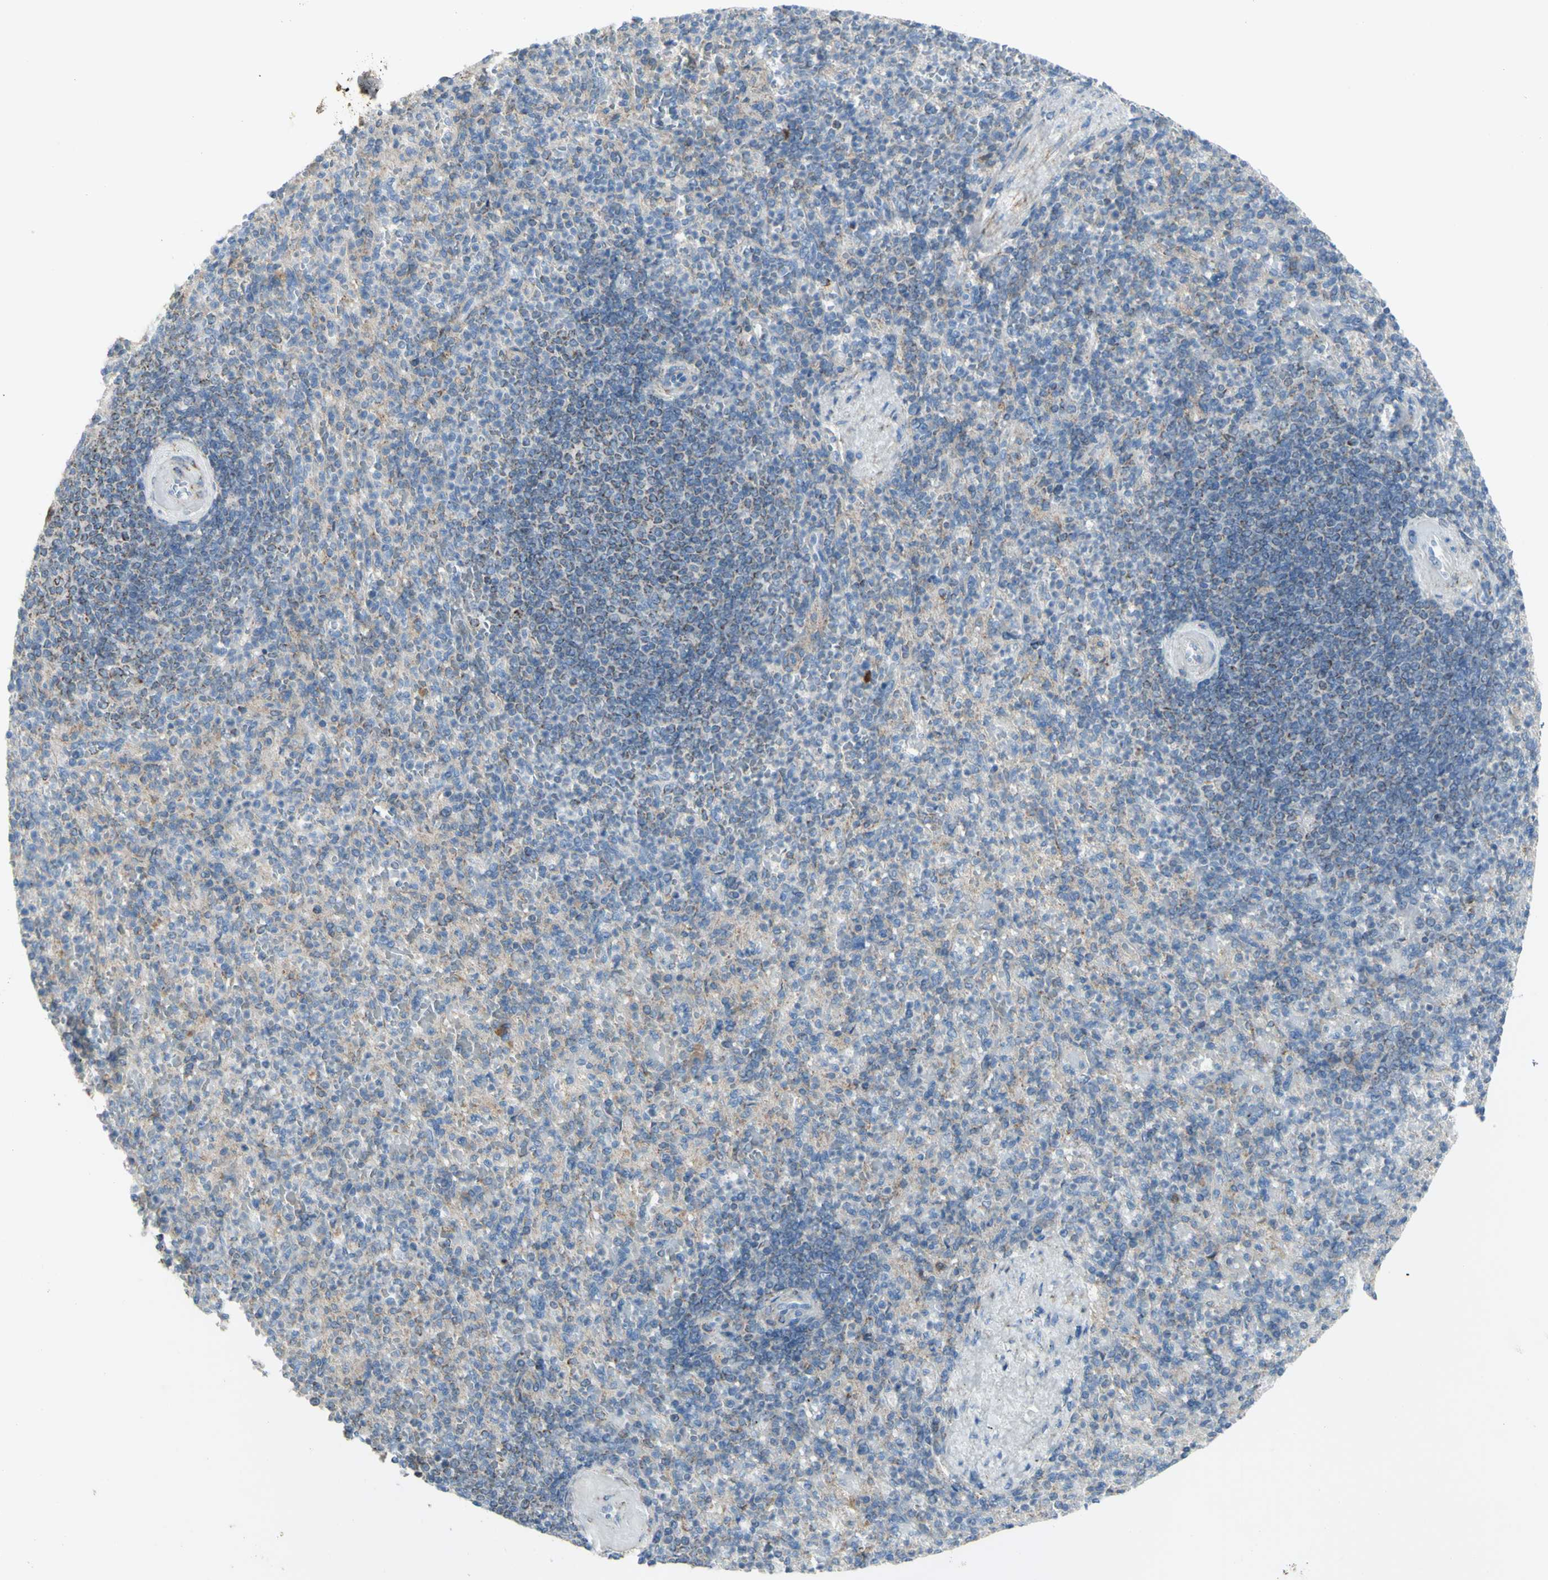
{"staining": {"intensity": "weak", "quantity": "<25%", "location": "cytoplasmic/membranous"}, "tissue": "spleen", "cell_type": "Cells in red pulp", "image_type": "normal", "snomed": [{"axis": "morphology", "description": "Normal tissue, NOS"}, {"axis": "topography", "description": "Spleen"}], "caption": "A photomicrograph of spleen stained for a protein shows no brown staining in cells in red pulp.", "gene": "CNTNAP1", "patient": {"sex": "female", "age": 74}}